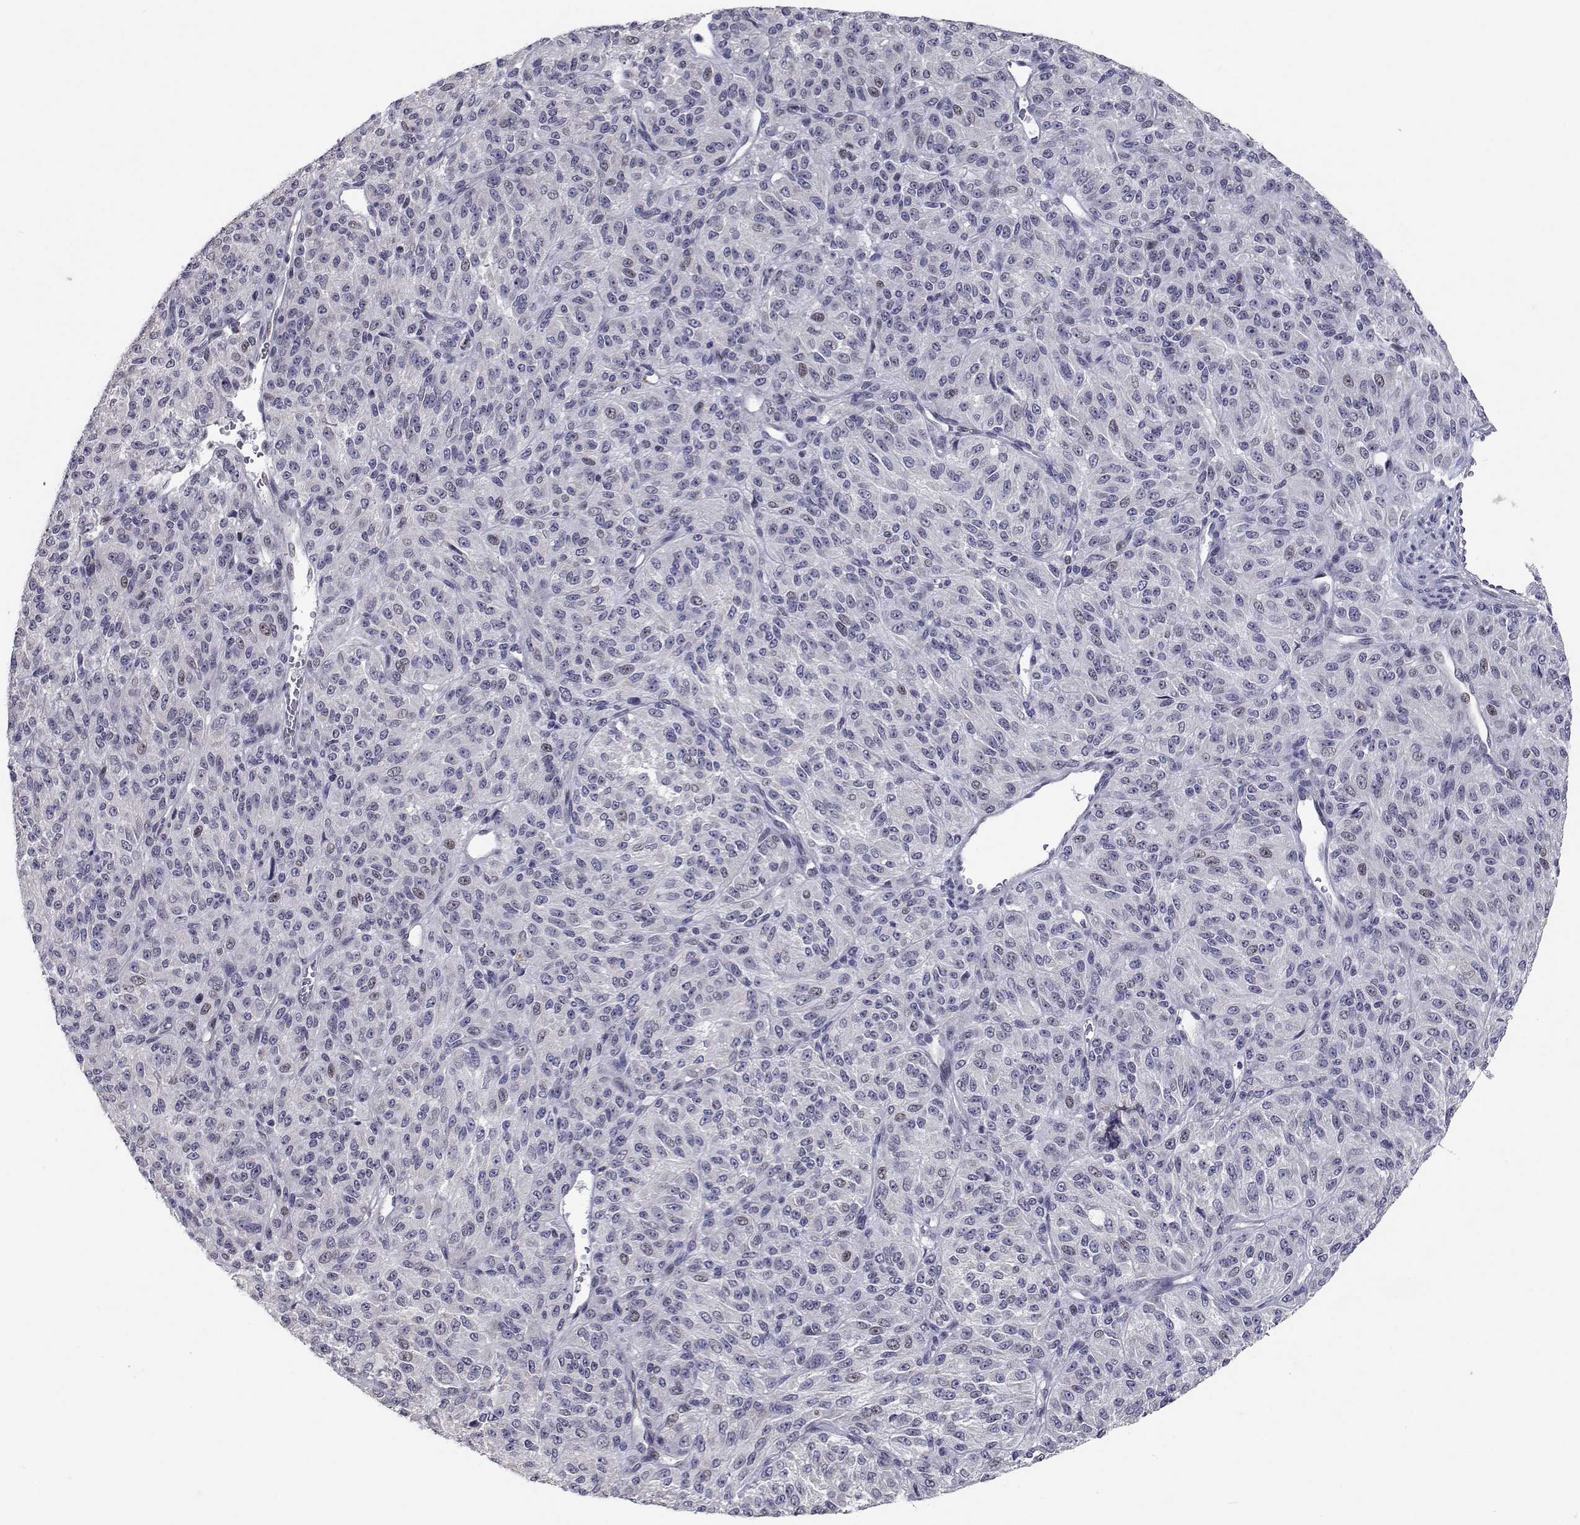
{"staining": {"intensity": "negative", "quantity": "none", "location": "none"}, "tissue": "melanoma", "cell_type": "Tumor cells", "image_type": "cancer", "snomed": [{"axis": "morphology", "description": "Malignant melanoma, Metastatic site"}, {"axis": "topography", "description": "Brain"}], "caption": "This is a photomicrograph of immunohistochemistry (IHC) staining of melanoma, which shows no expression in tumor cells. (DAB IHC with hematoxylin counter stain).", "gene": "RBPJL", "patient": {"sex": "female", "age": 56}}